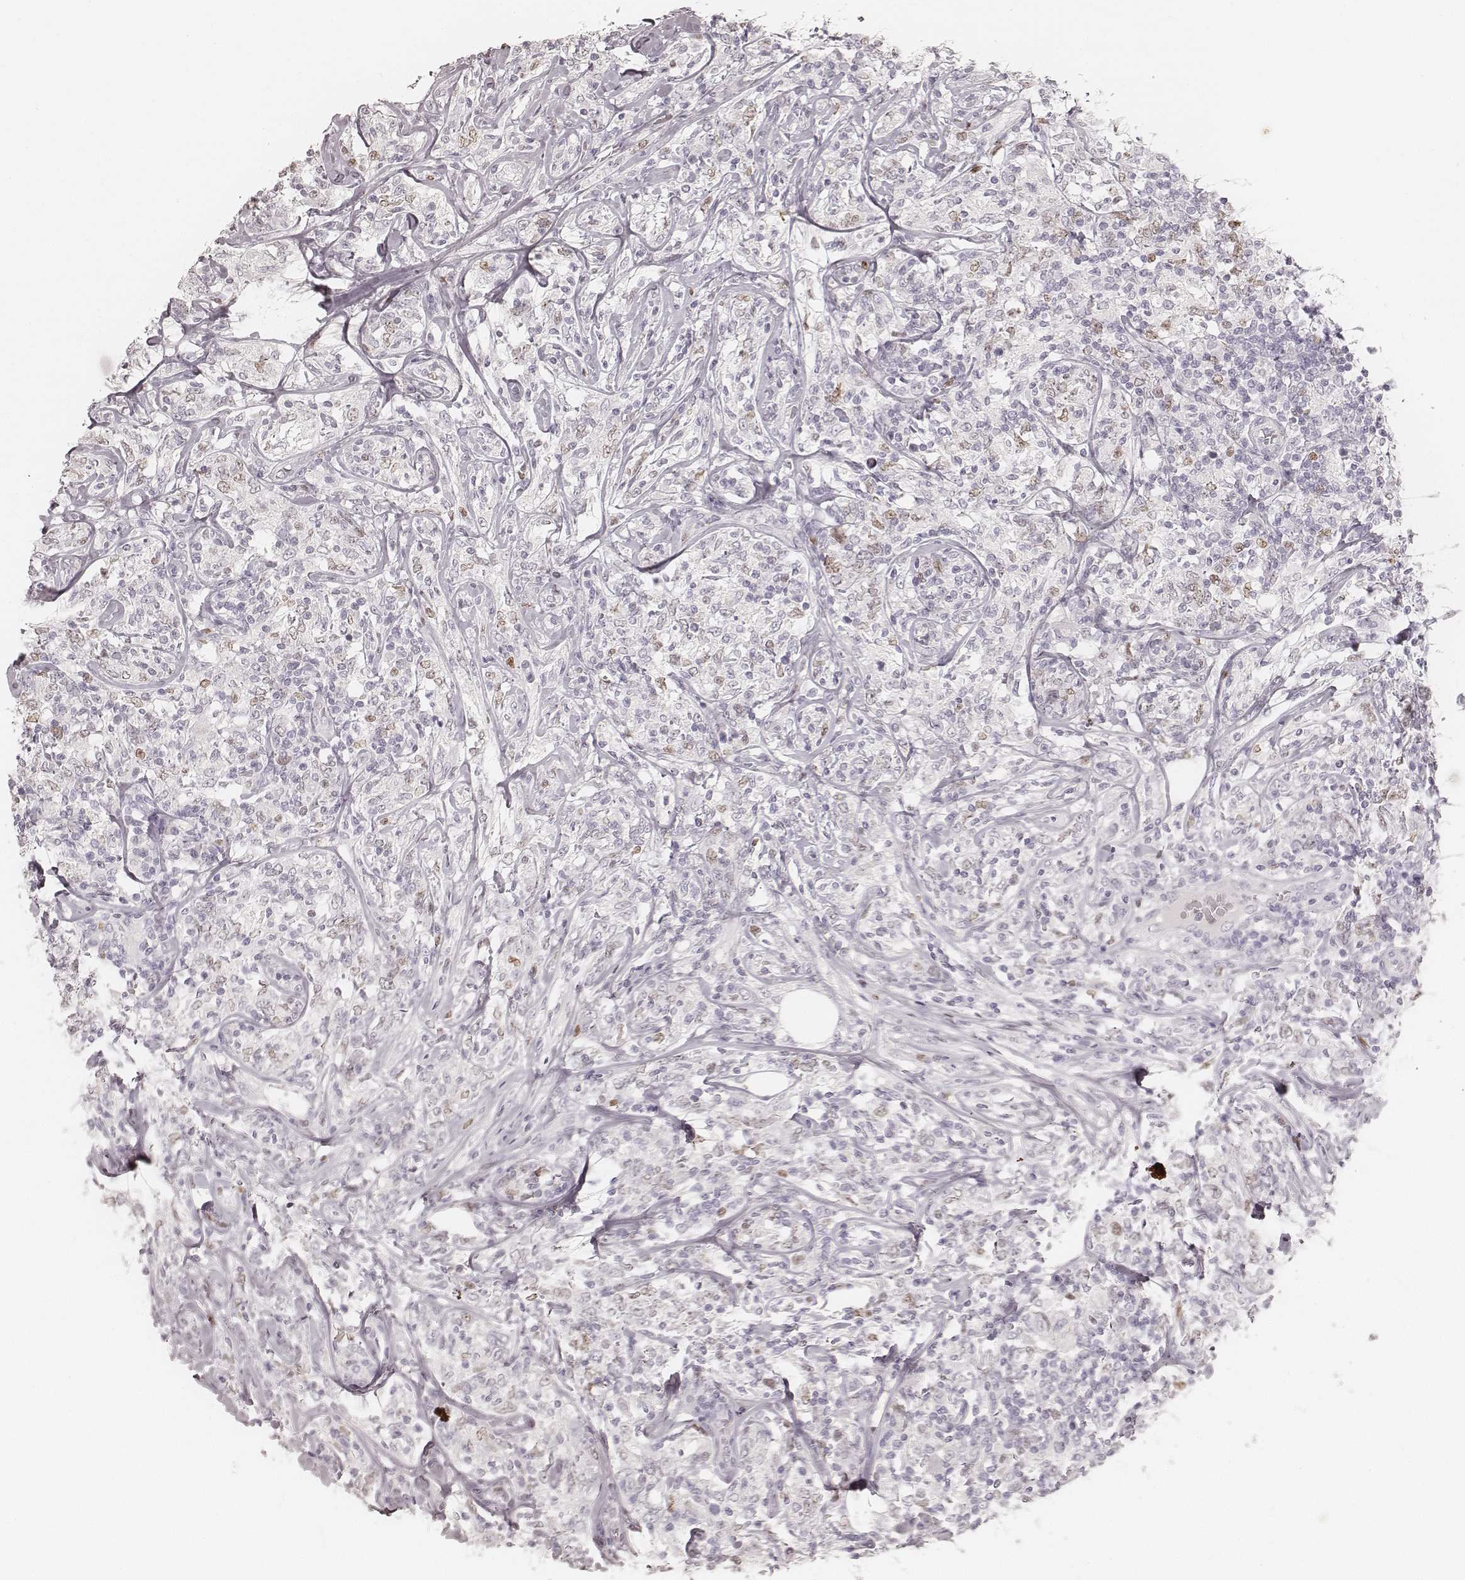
{"staining": {"intensity": "negative", "quantity": "none", "location": "none"}, "tissue": "lymphoma", "cell_type": "Tumor cells", "image_type": "cancer", "snomed": [{"axis": "morphology", "description": "Malignant lymphoma, non-Hodgkin's type, High grade"}, {"axis": "topography", "description": "Lymph node"}], "caption": "Human malignant lymphoma, non-Hodgkin's type (high-grade) stained for a protein using immunohistochemistry (IHC) displays no staining in tumor cells.", "gene": "TEX37", "patient": {"sex": "female", "age": 84}}